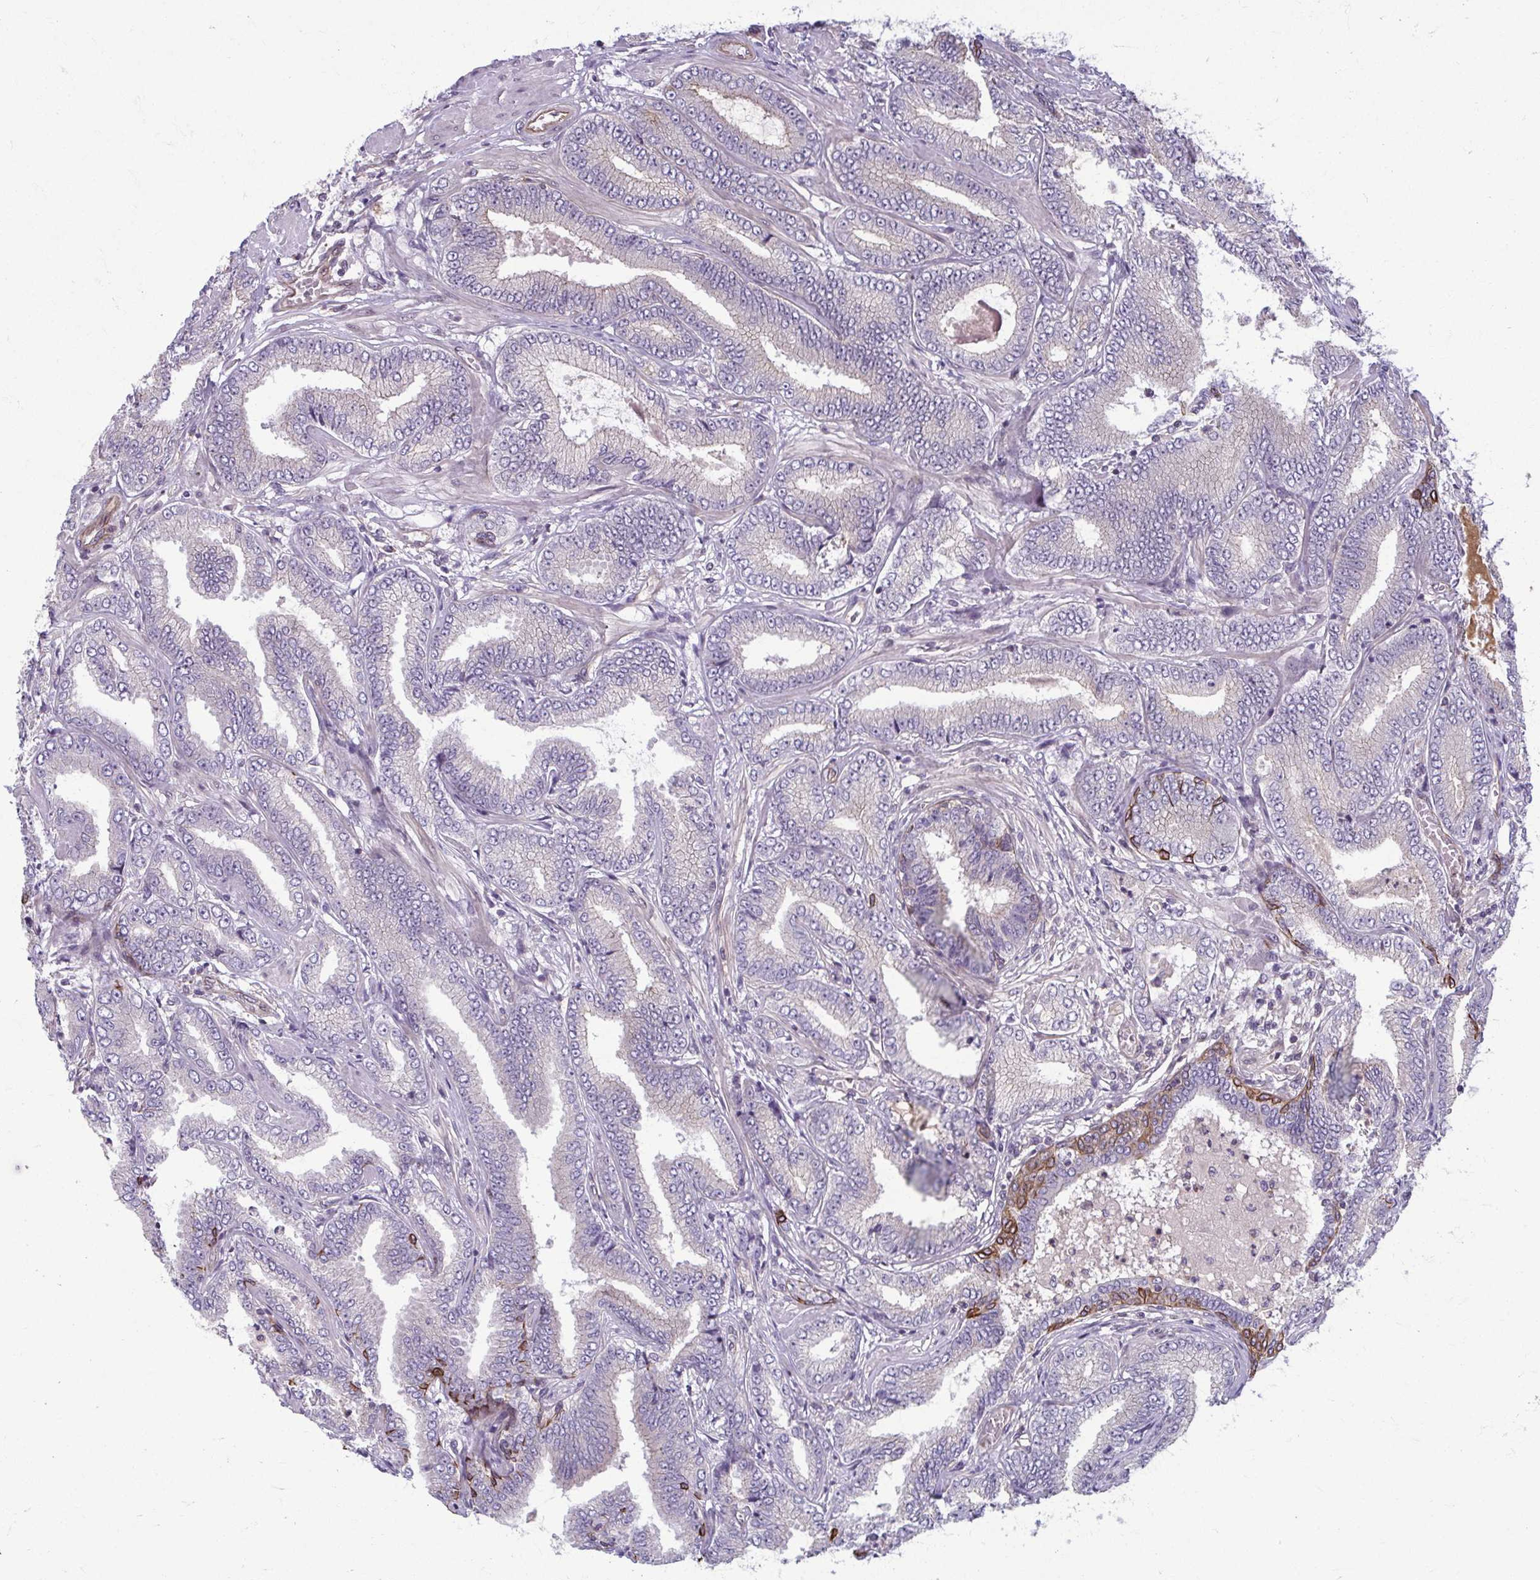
{"staining": {"intensity": "negative", "quantity": "none", "location": "none"}, "tissue": "prostate cancer", "cell_type": "Tumor cells", "image_type": "cancer", "snomed": [{"axis": "morphology", "description": "Adenocarcinoma, Low grade"}, {"axis": "topography", "description": "Prostate"}], "caption": "The histopathology image exhibits no significant positivity in tumor cells of prostate cancer.", "gene": "EID2B", "patient": {"sex": "male", "age": 55}}